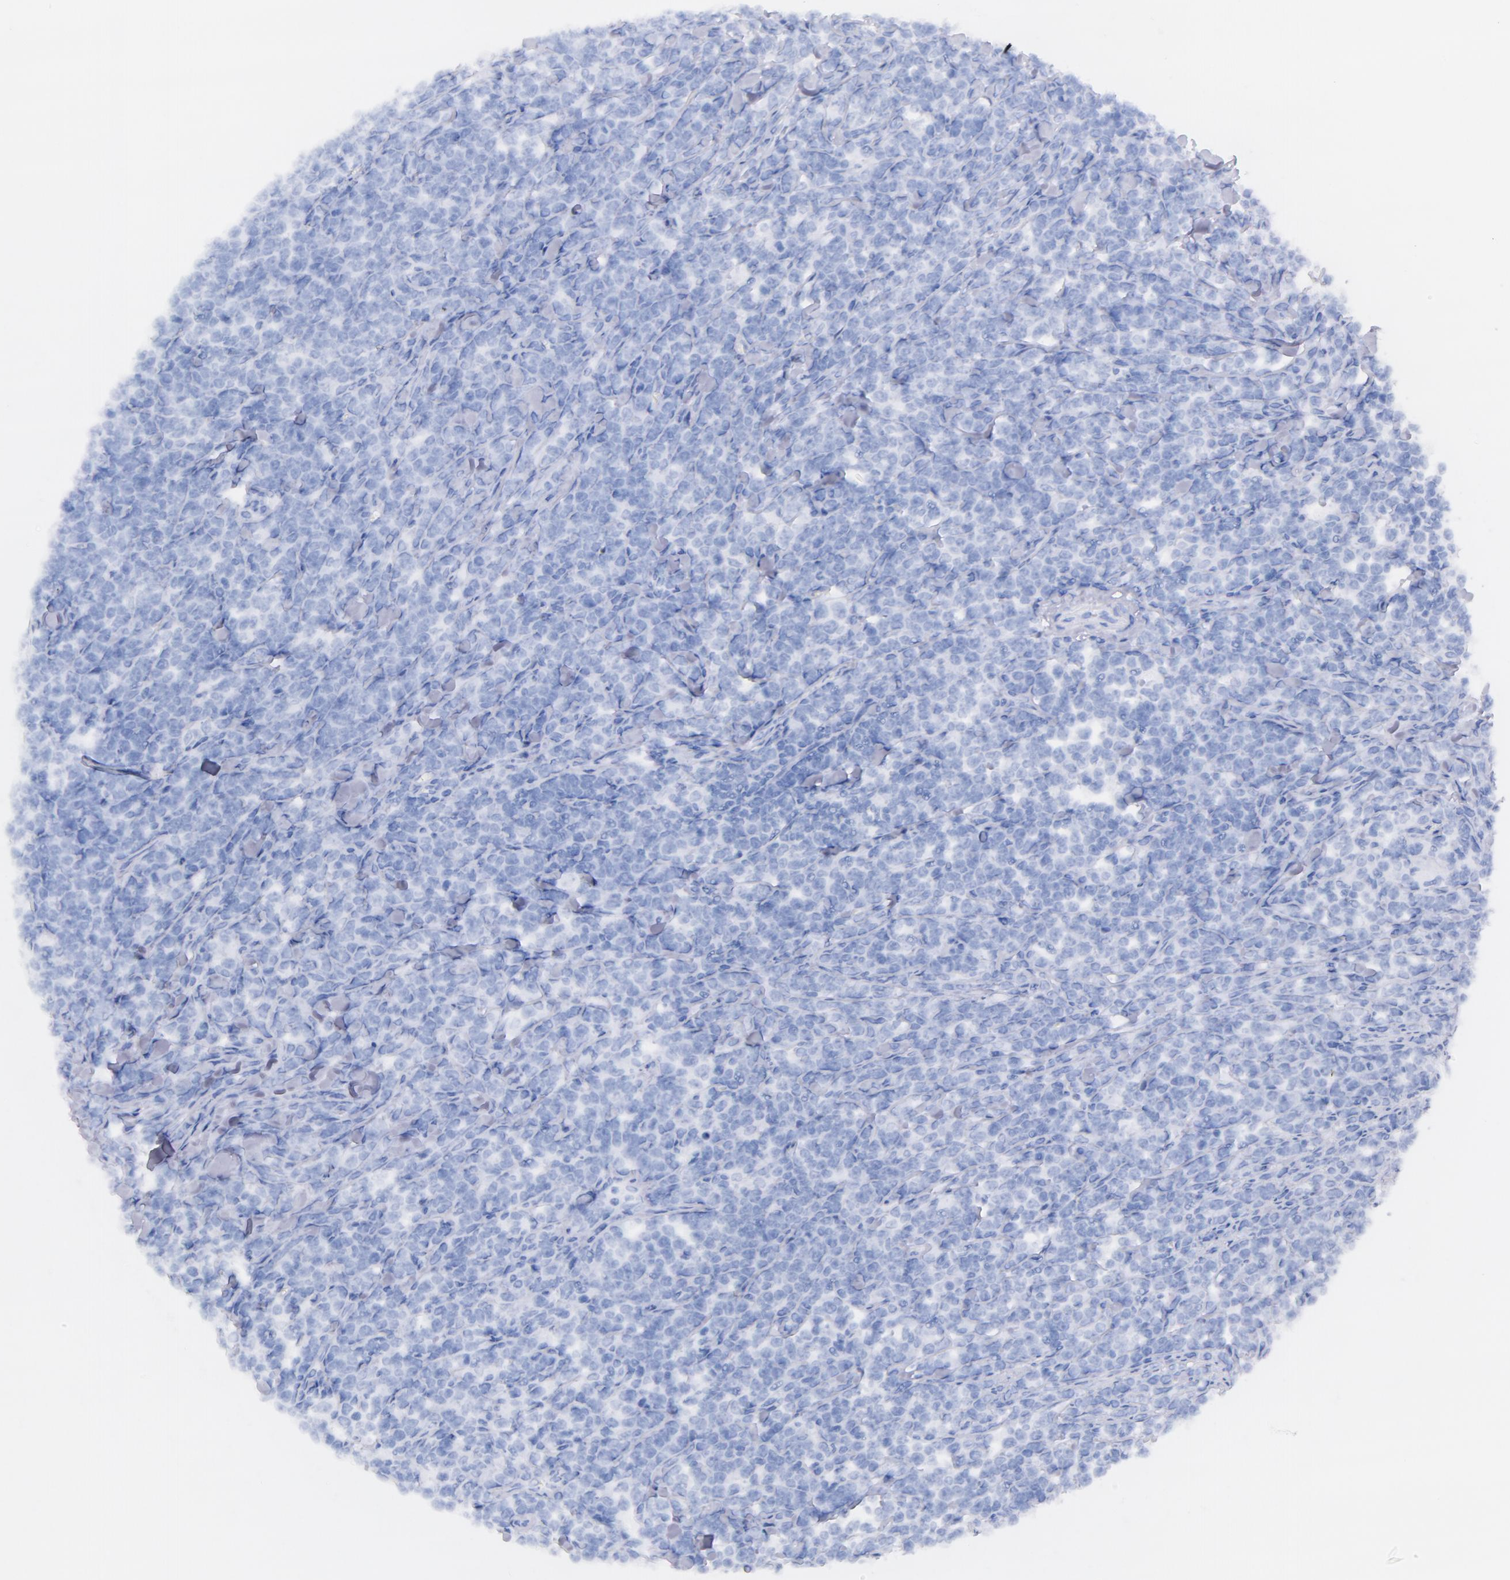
{"staining": {"intensity": "negative", "quantity": "none", "location": "none"}, "tissue": "lymphoma", "cell_type": "Tumor cells", "image_type": "cancer", "snomed": [{"axis": "morphology", "description": "Malignant lymphoma, non-Hodgkin's type, High grade"}, {"axis": "topography", "description": "Small intestine"}, {"axis": "topography", "description": "Colon"}], "caption": "Tumor cells show no significant protein positivity in lymphoma.", "gene": "CD44", "patient": {"sex": "male", "age": 8}}